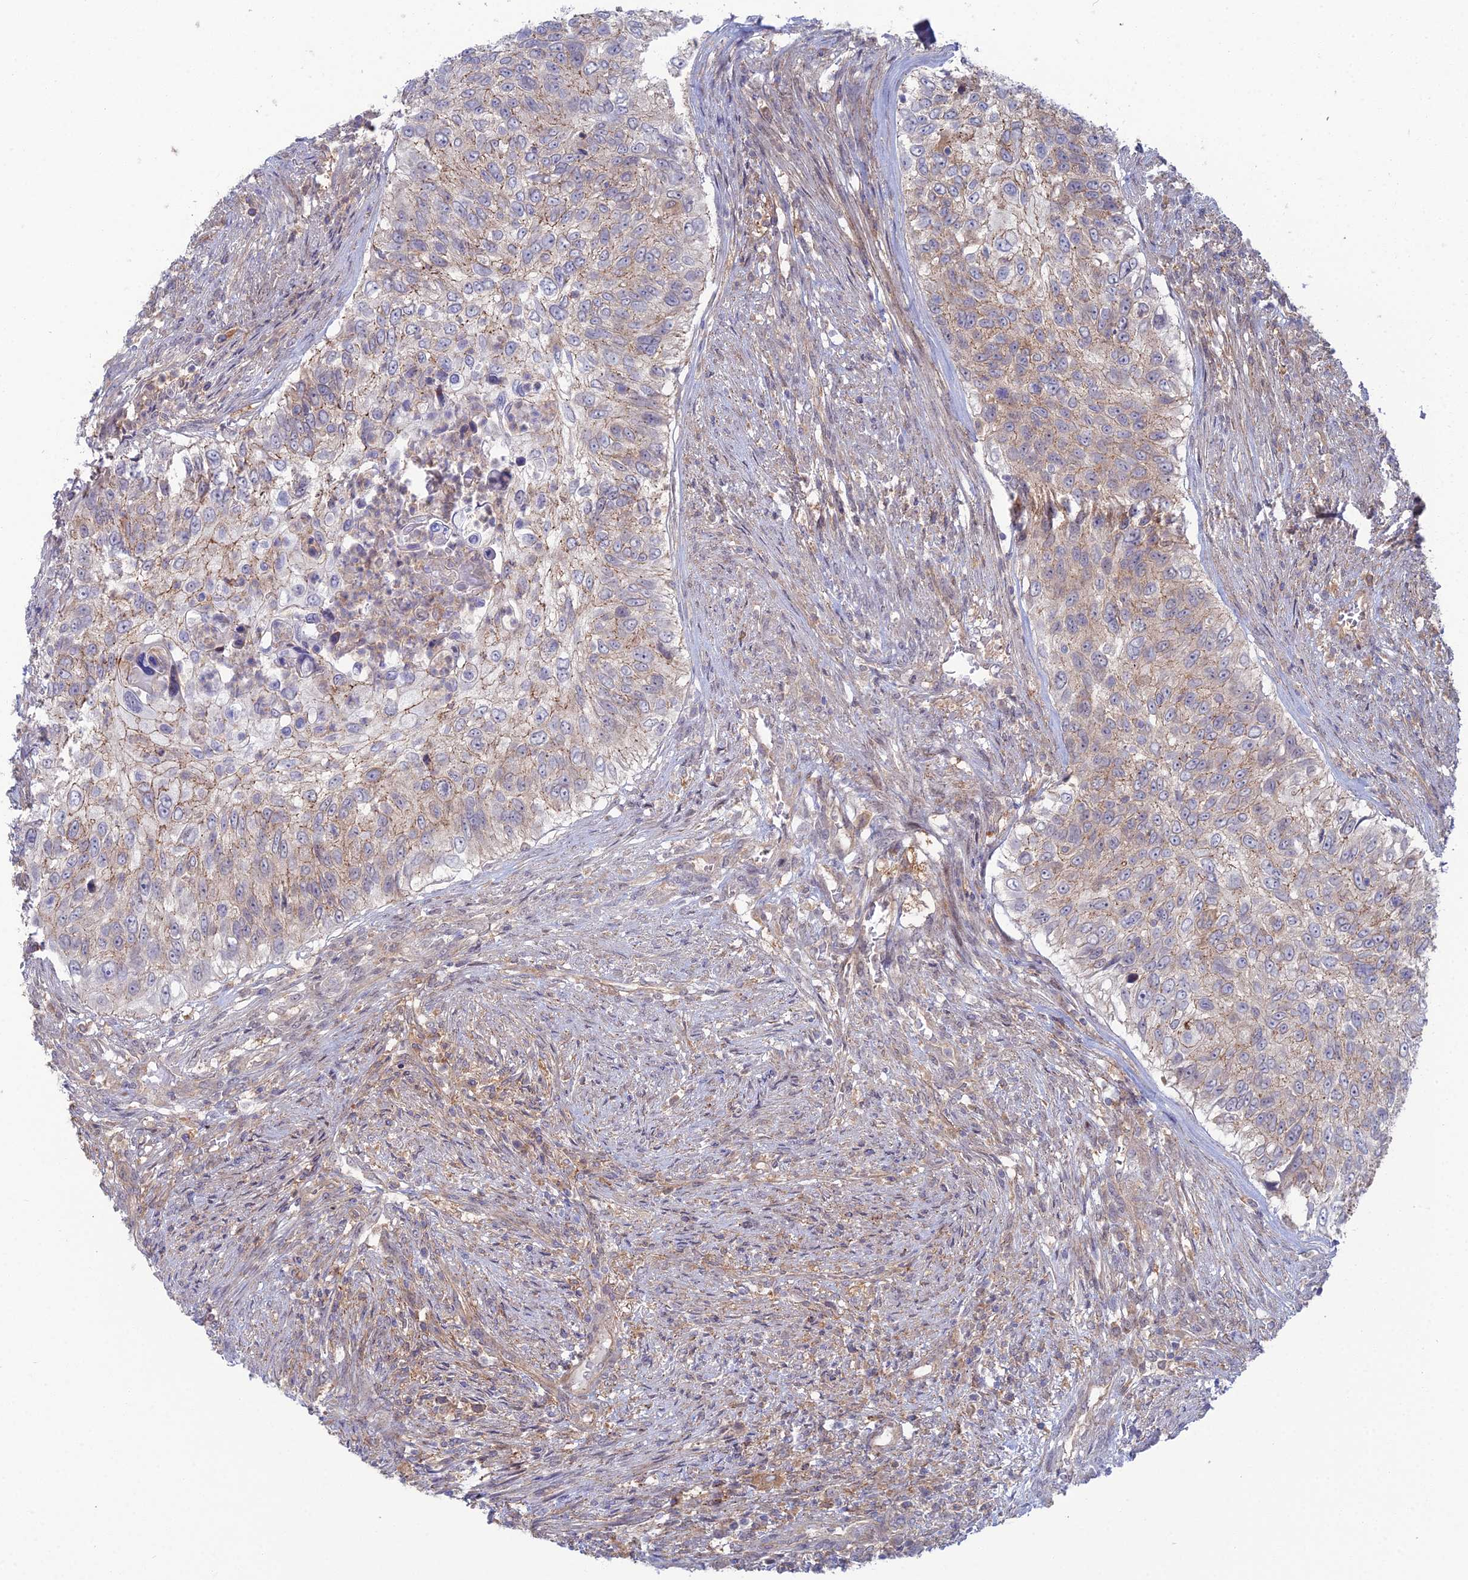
{"staining": {"intensity": "weak", "quantity": "25%-75%", "location": "cytoplasmic/membranous"}, "tissue": "urothelial cancer", "cell_type": "Tumor cells", "image_type": "cancer", "snomed": [{"axis": "morphology", "description": "Urothelial carcinoma, High grade"}, {"axis": "topography", "description": "Urinary bladder"}], "caption": "Human urothelial cancer stained with a brown dye displays weak cytoplasmic/membranous positive expression in about 25%-75% of tumor cells.", "gene": "ABHD1", "patient": {"sex": "female", "age": 60}}